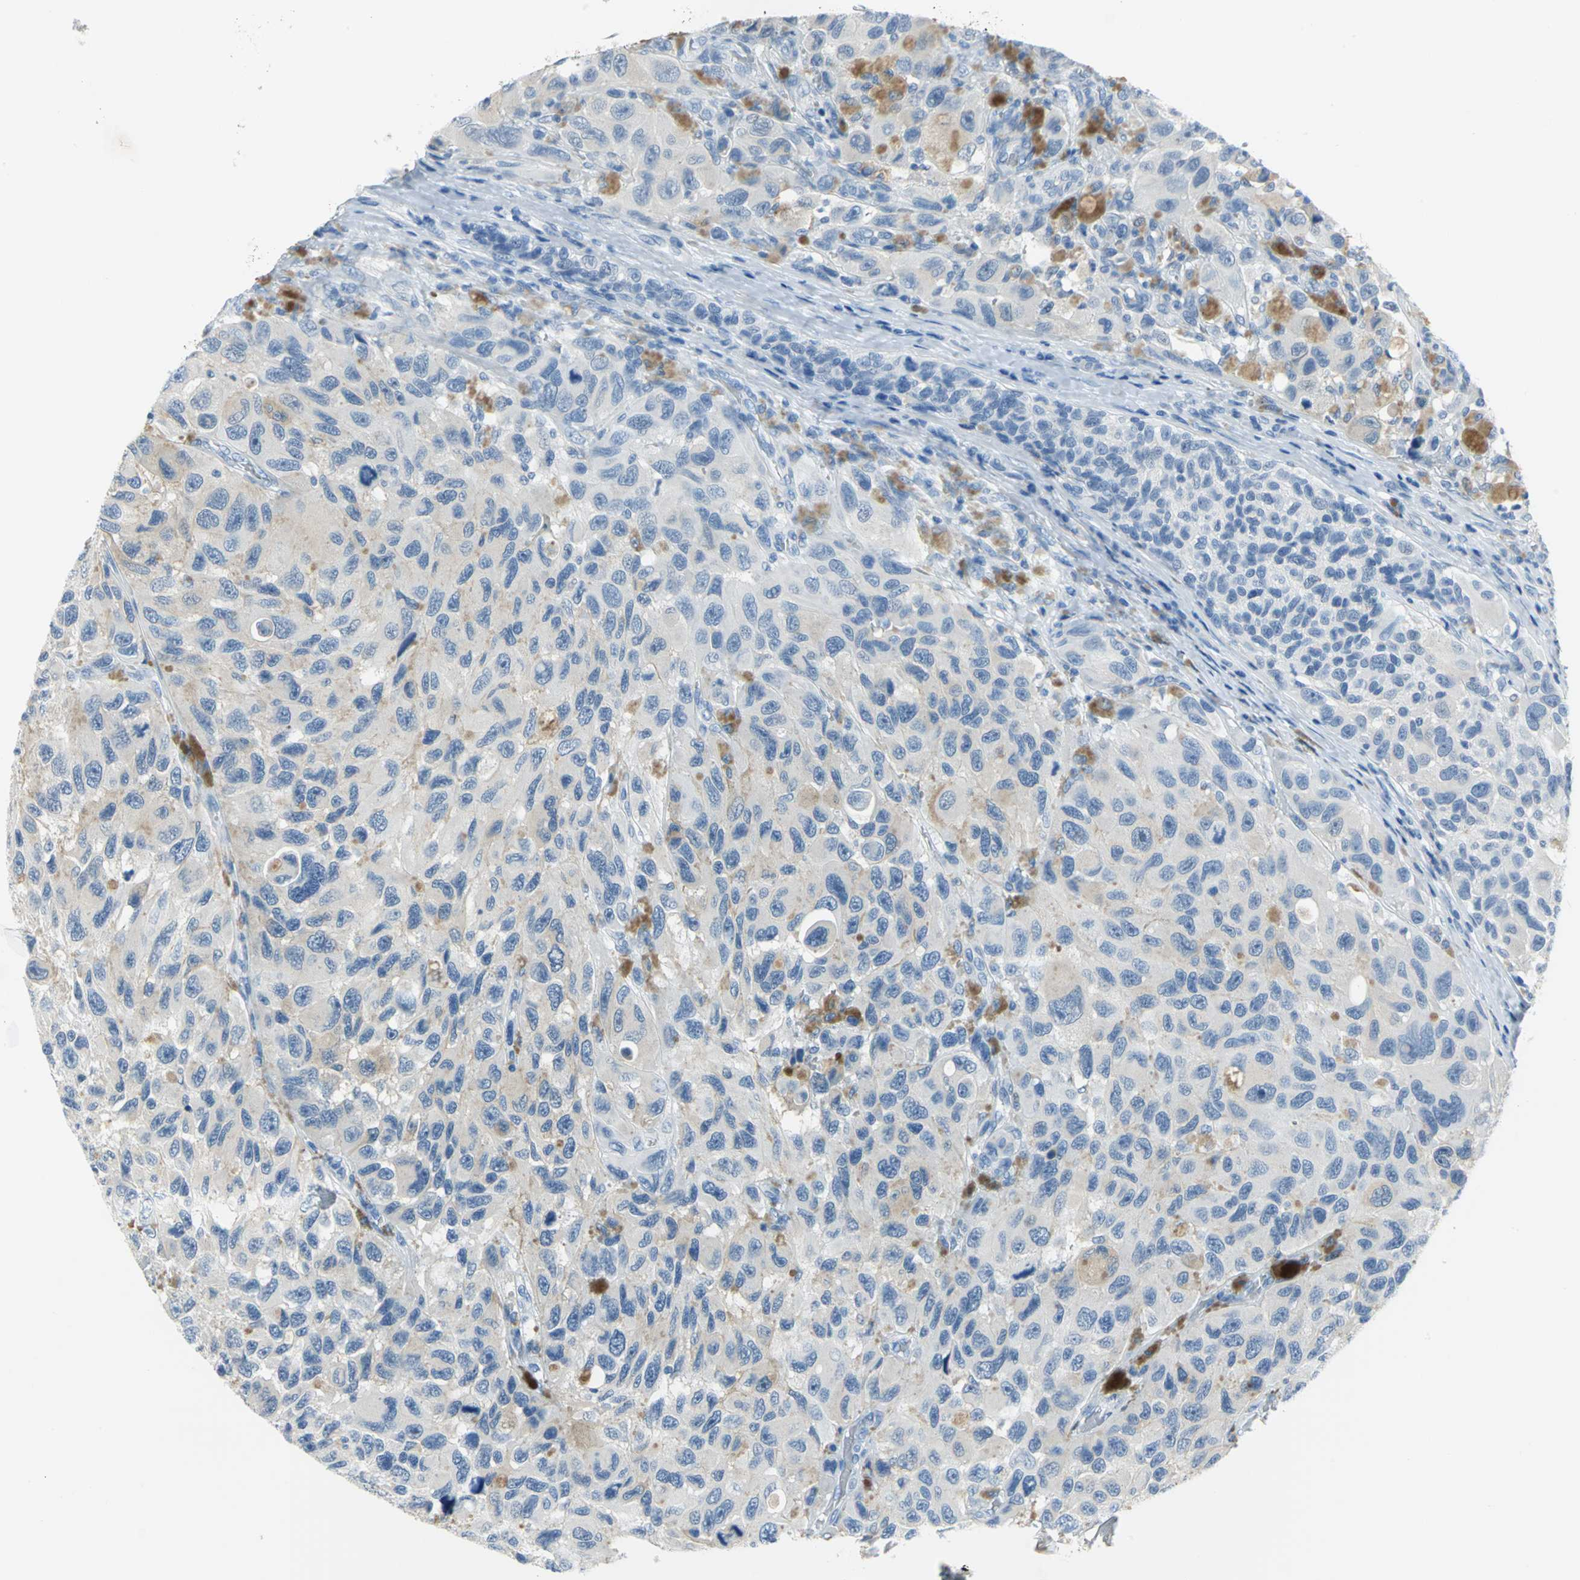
{"staining": {"intensity": "weak", "quantity": "<25%", "location": "cytoplasmic/membranous"}, "tissue": "melanoma", "cell_type": "Tumor cells", "image_type": "cancer", "snomed": [{"axis": "morphology", "description": "Malignant melanoma, NOS"}, {"axis": "topography", "description": "Skin"}], "caption": "Immunohistochemical staining of human malignant melanoma shows no significant expression in tumor cells.", "gene": "PKLR", "patient": {"sex": "female", "age": 73}}